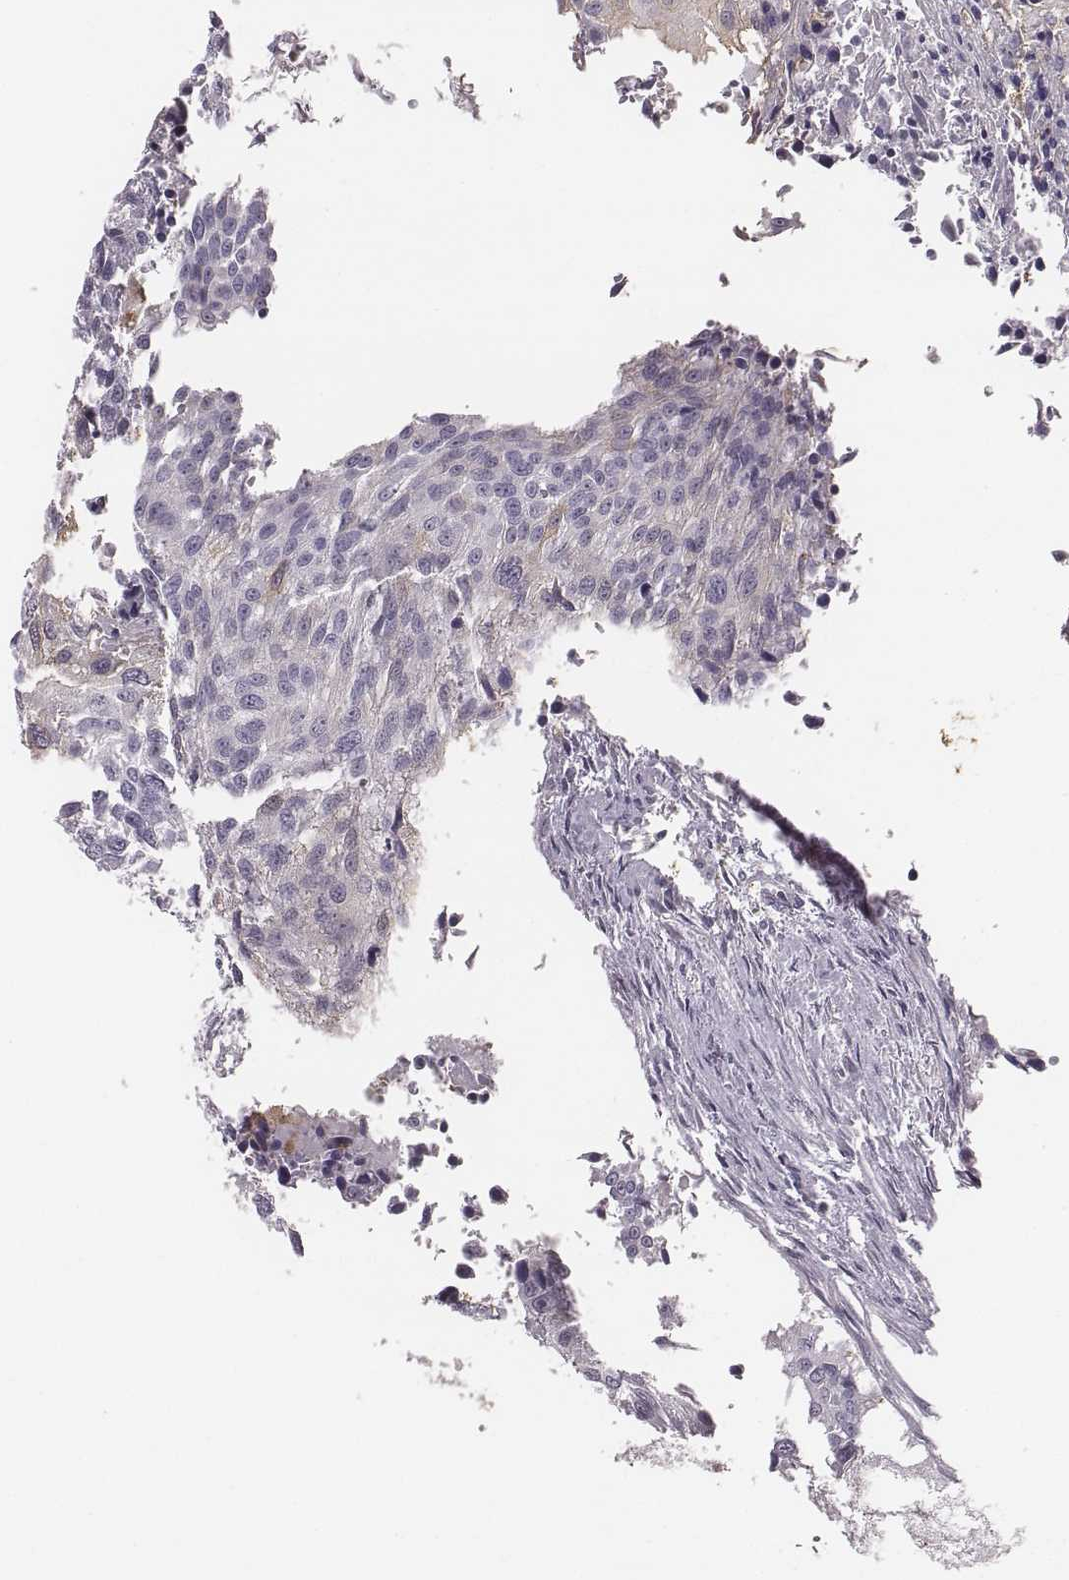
{"staining": {"intensity": "negative", "quantity": "none", "location": "none"}, "tissue": "urothelial cancer", "cell_type": "Tumor cells", "image_type": "cancer", "snomed": [{"axis": "morphology", "description": "Urothelial carcinoma, NOS"}, {"axis": "topography", "description": "Urinary bladder"}], "caption": "DAB (3,3'-diaminobenzidine) immunohistochemical staining of human transitional cell carcinoma exhibits no significant positivity in tumor cells.", "gene": "C6orf58", "patient": {"sex": "male", "age": 55}}